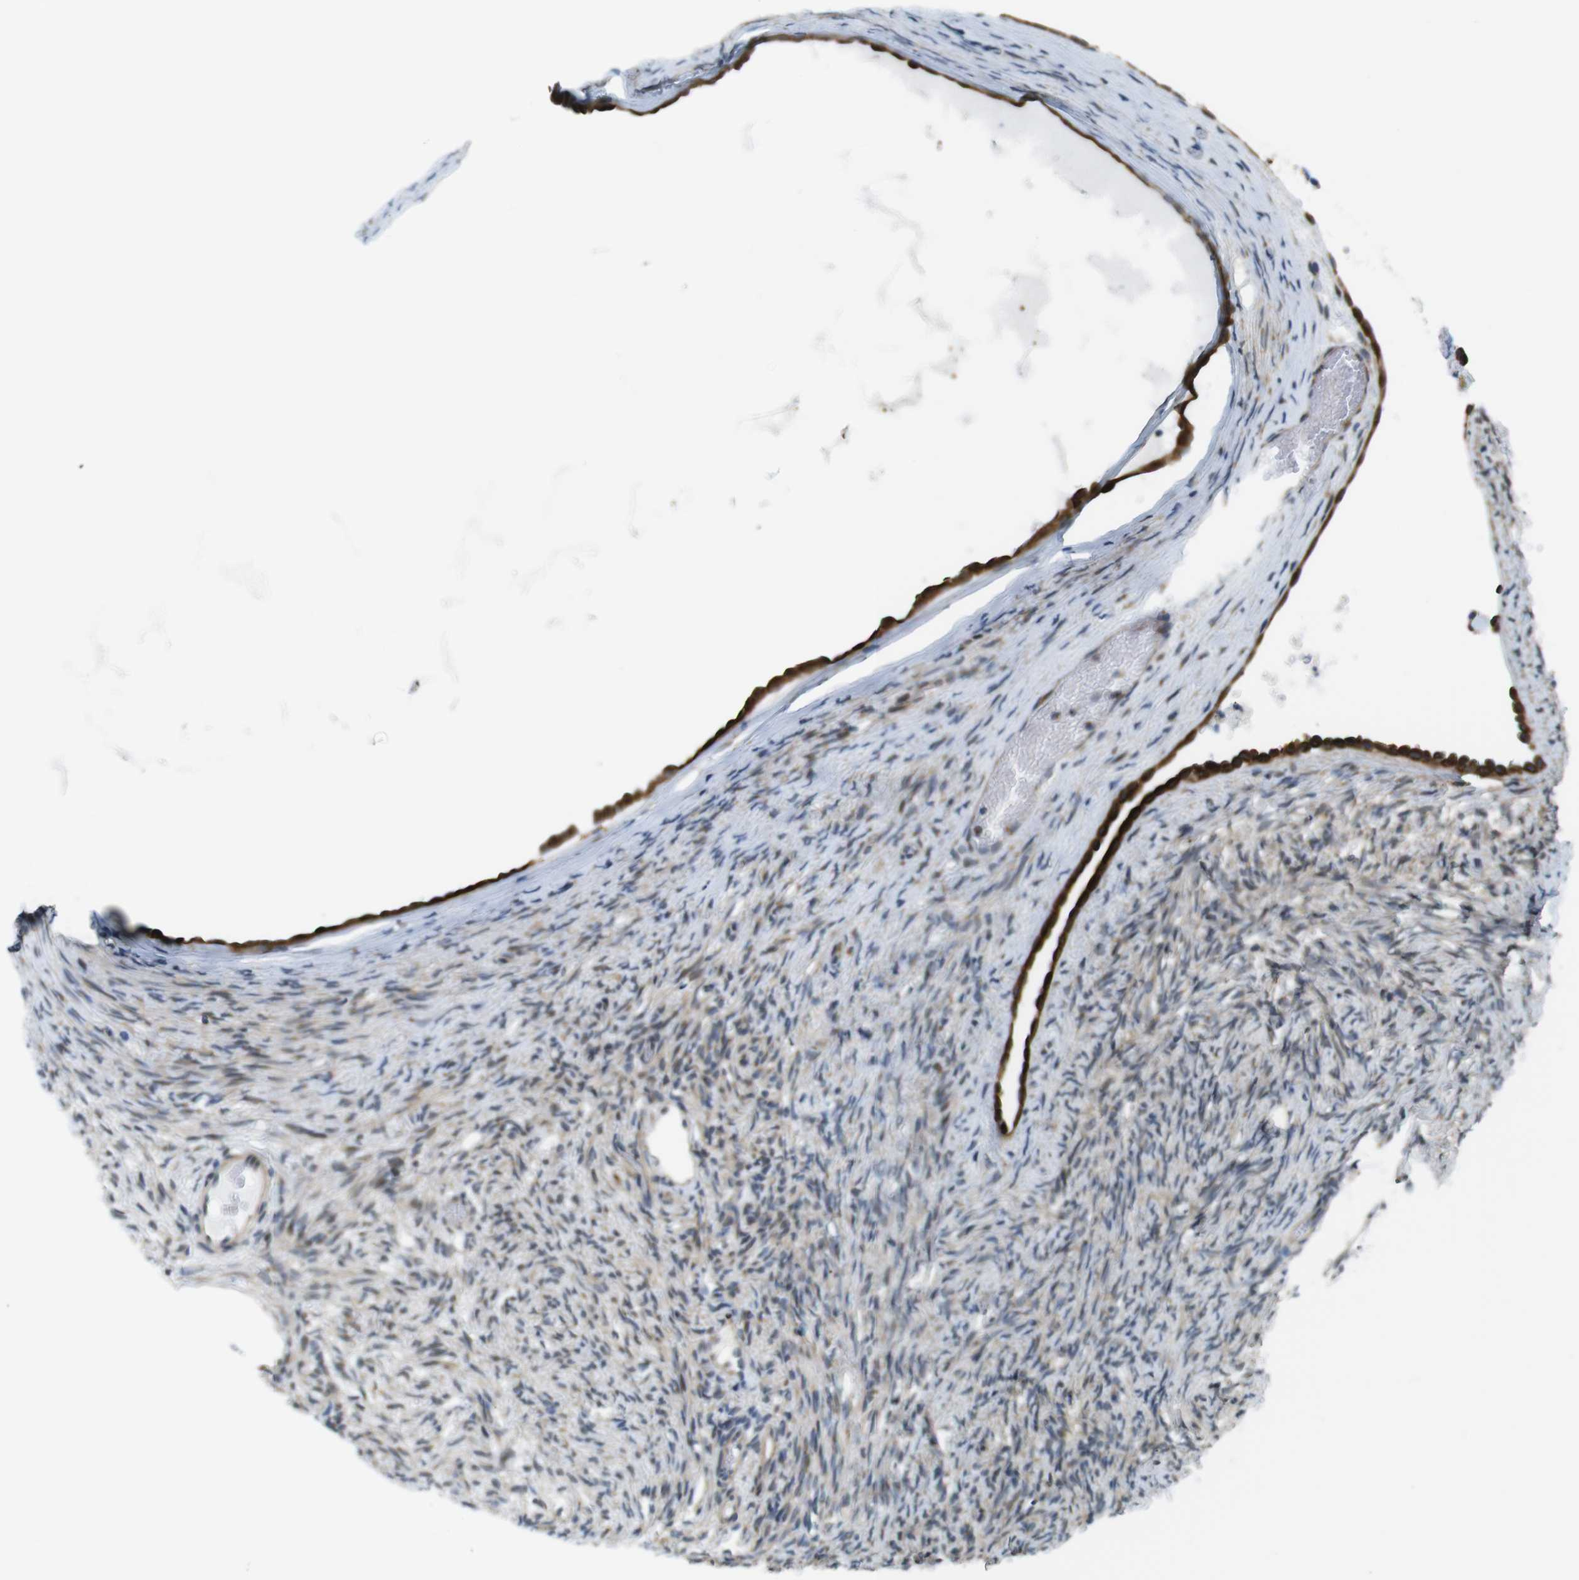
{"staining": {"intensity": "weak", "quantity": "25%-75%", "location": "cytoplasmic/membranous"}, "tissue": "ovary", "cell_type": "Ovarian stroma cells", "image_type": "normal", "snomed": [{"axis": "morphology", "description": "Normal tissue, NOS"}, {"axis": "topography", "description": "Ovary"}], "caption": "Immunohistochemical staining of benign human ovary shows low levels of weak cytoplasmic/membranous staining in approximately 25%-75% of ovarian stroma cells.", "gene": "ZDHHC3", "patient": {"sex": "female", "age": 33}}